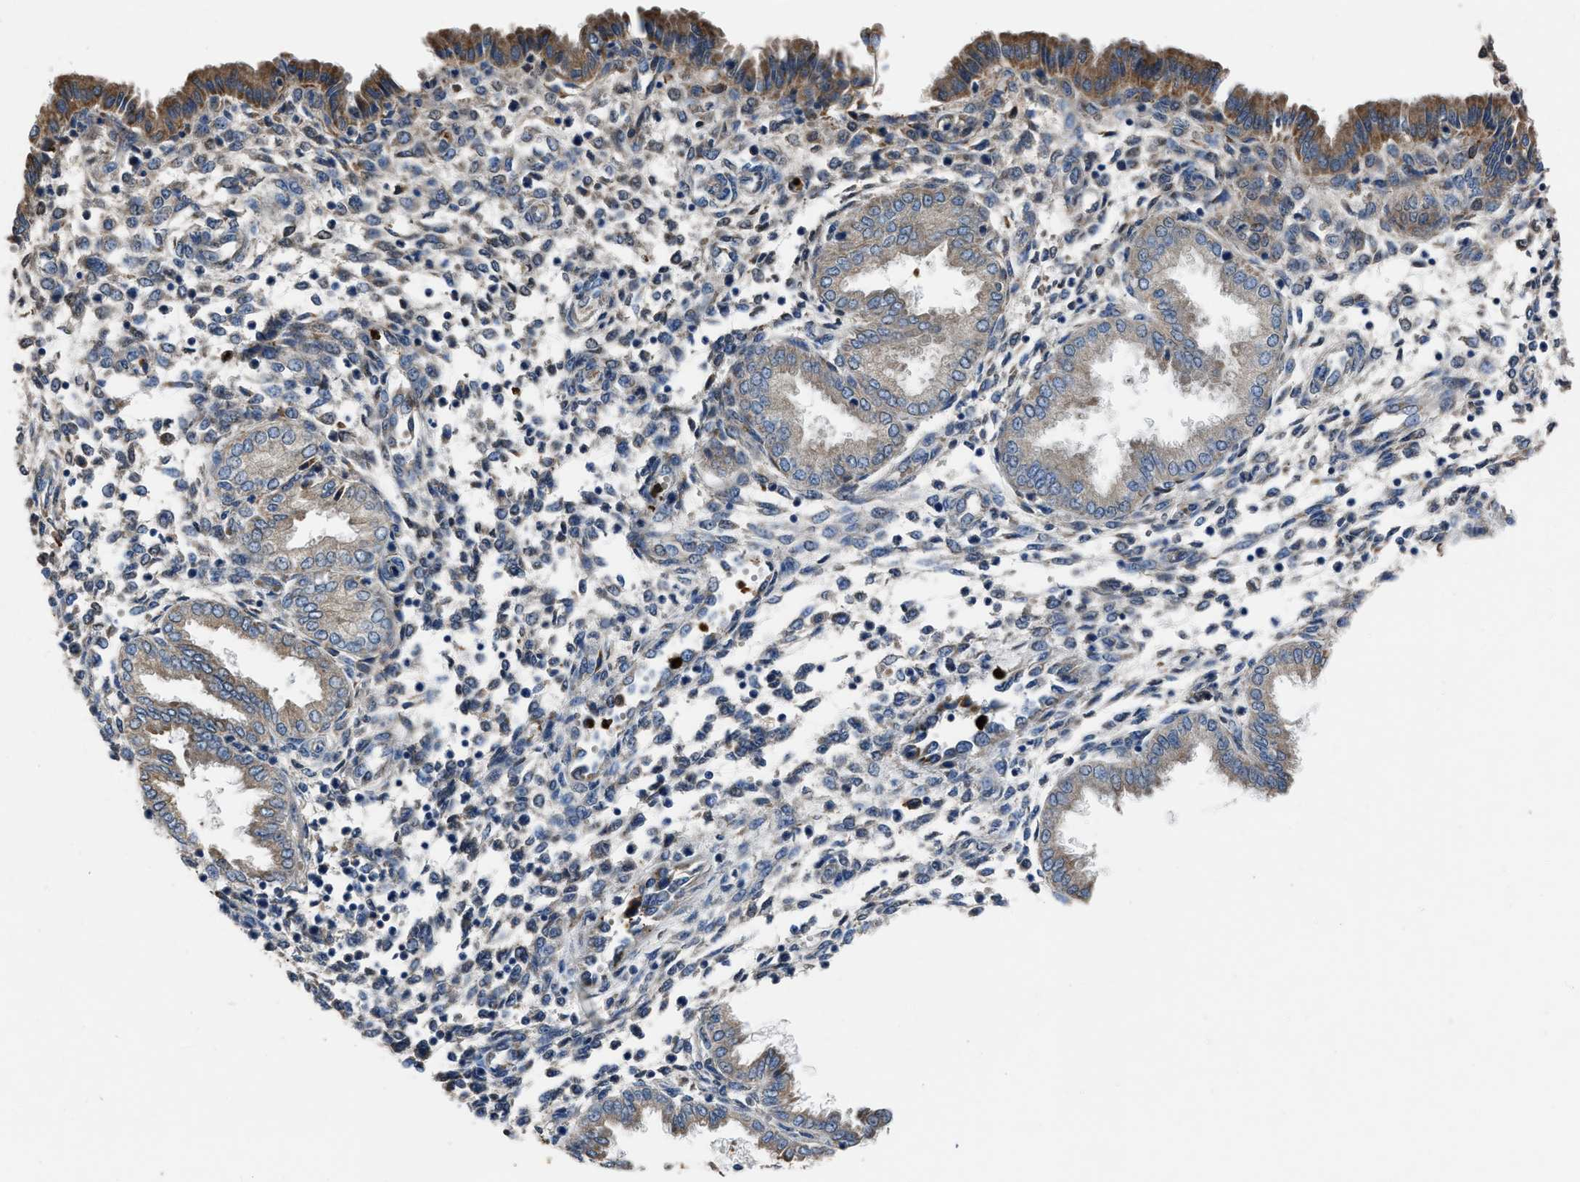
{"staining": {"intensity": "weak", "quantity": "25%-75%", "location": "cytoplasmic/membranous"}, "tissue": "endometrium", "cell_type": "Cells in endometrial stroma", "image_type": "normal", "snomed": [{"axis": "morphology", "description": "Normal tissue, NOS"}, {"axis": "topography", "description": "Endometrium"}], "caption": "Cells in endometrial stroma reveal low levels of weak cytoplasmic/membranous expression in about 25%-75% of cells in unremarkable endometrium. (DAB (3,3'-diaminobenzidine) = brown stain, brightfield microscopy at high magnification).", "gene": "ANGPT1", "patient": {"sex": "female", "age": 33}}